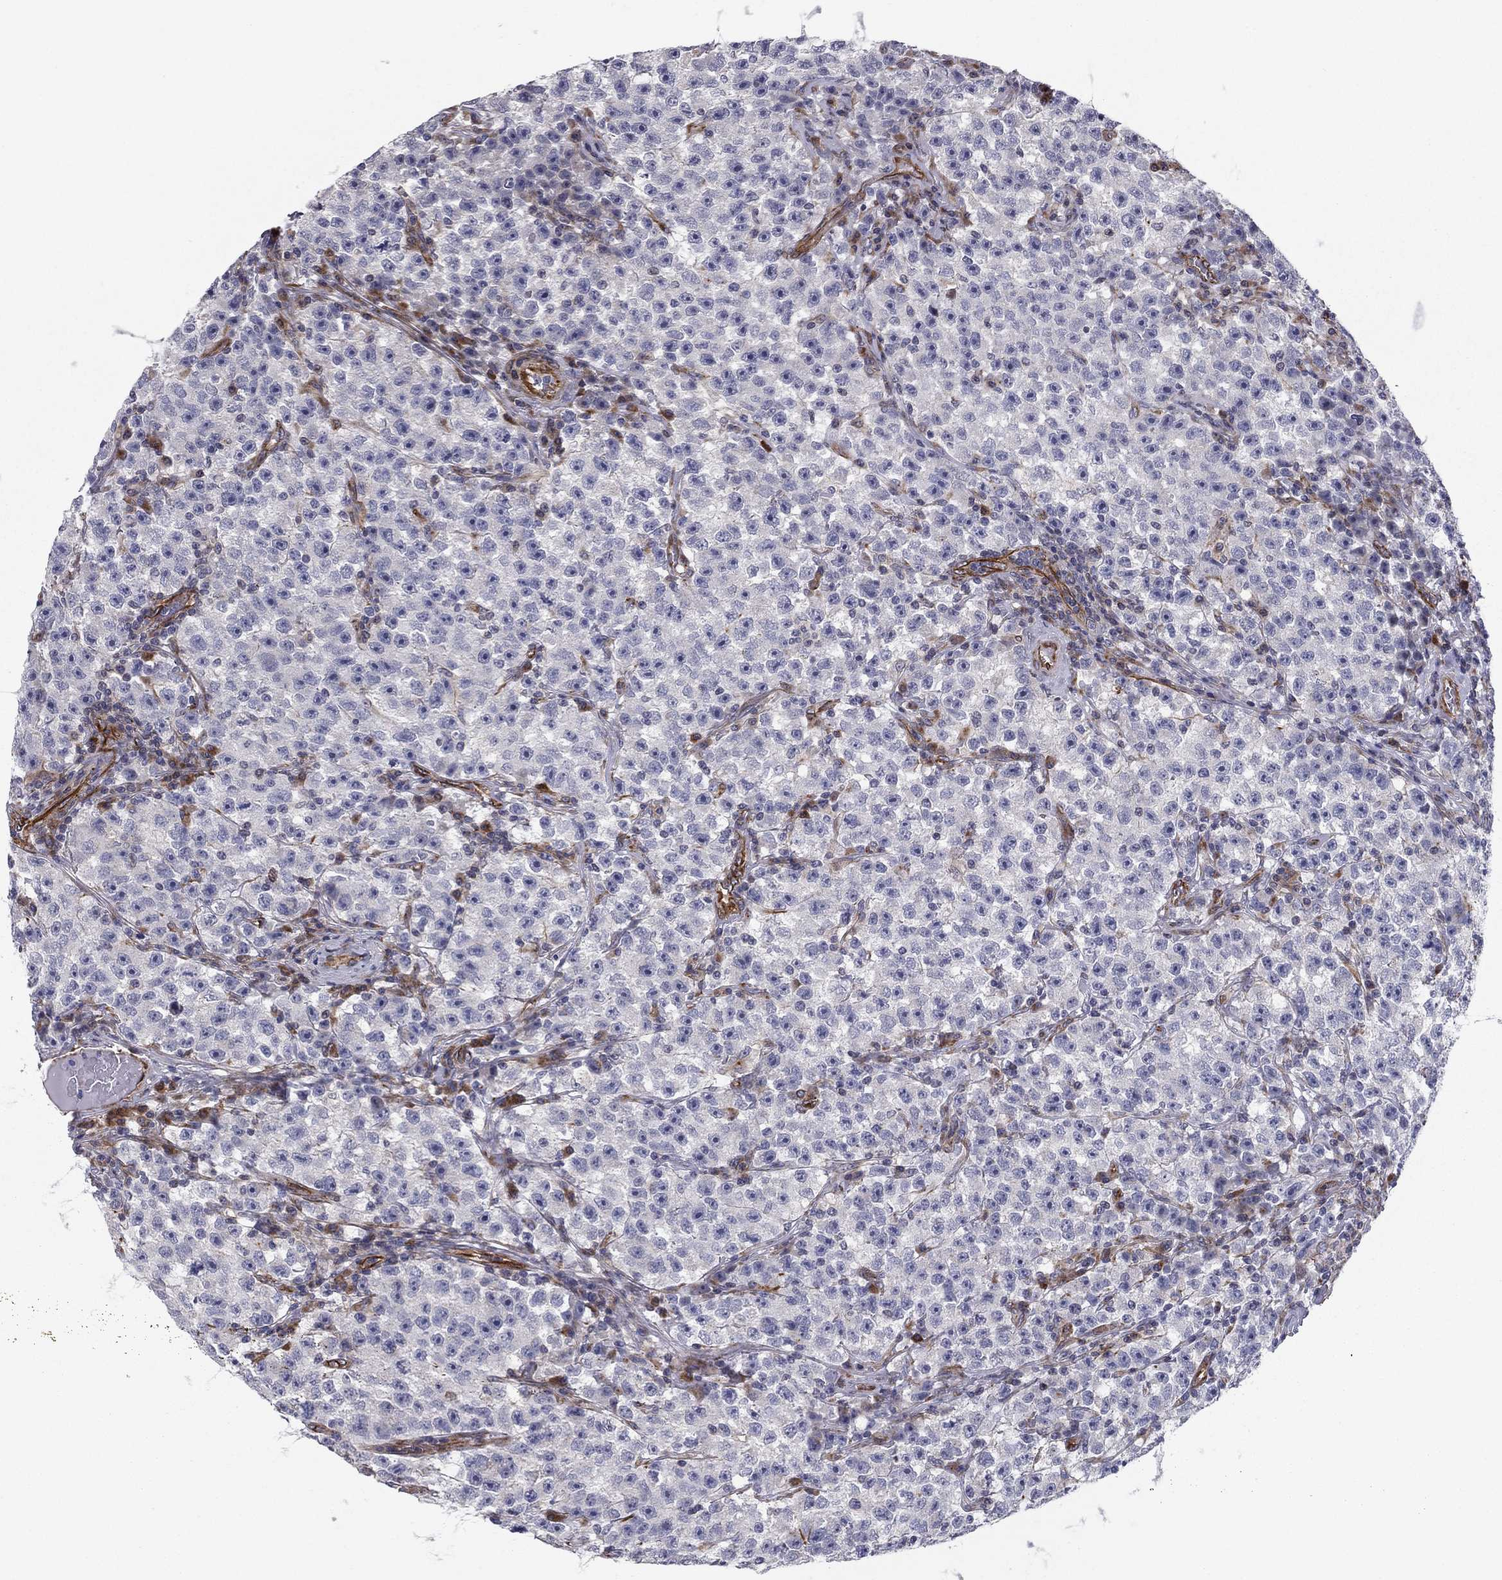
{"staining": {"intensity": "negative", "quantity": "none", "location": "none"}, "tissue": "testis cancer", "cell_type": "Tumor cells", "image_type": "cancer", "snomed": [{"axis": "morphology", "description": "Seminoma, NOS"}, {"axis": "topography", "description": "Testis"}], "caption": "IHC micrograph of neoplastic tissue: human seminoma (testis) stained with DAB demonstrates no significant protein expression in tumor cells.", "gene": "CLSTN1", "patient": {"sex": "male", "age": 22}}